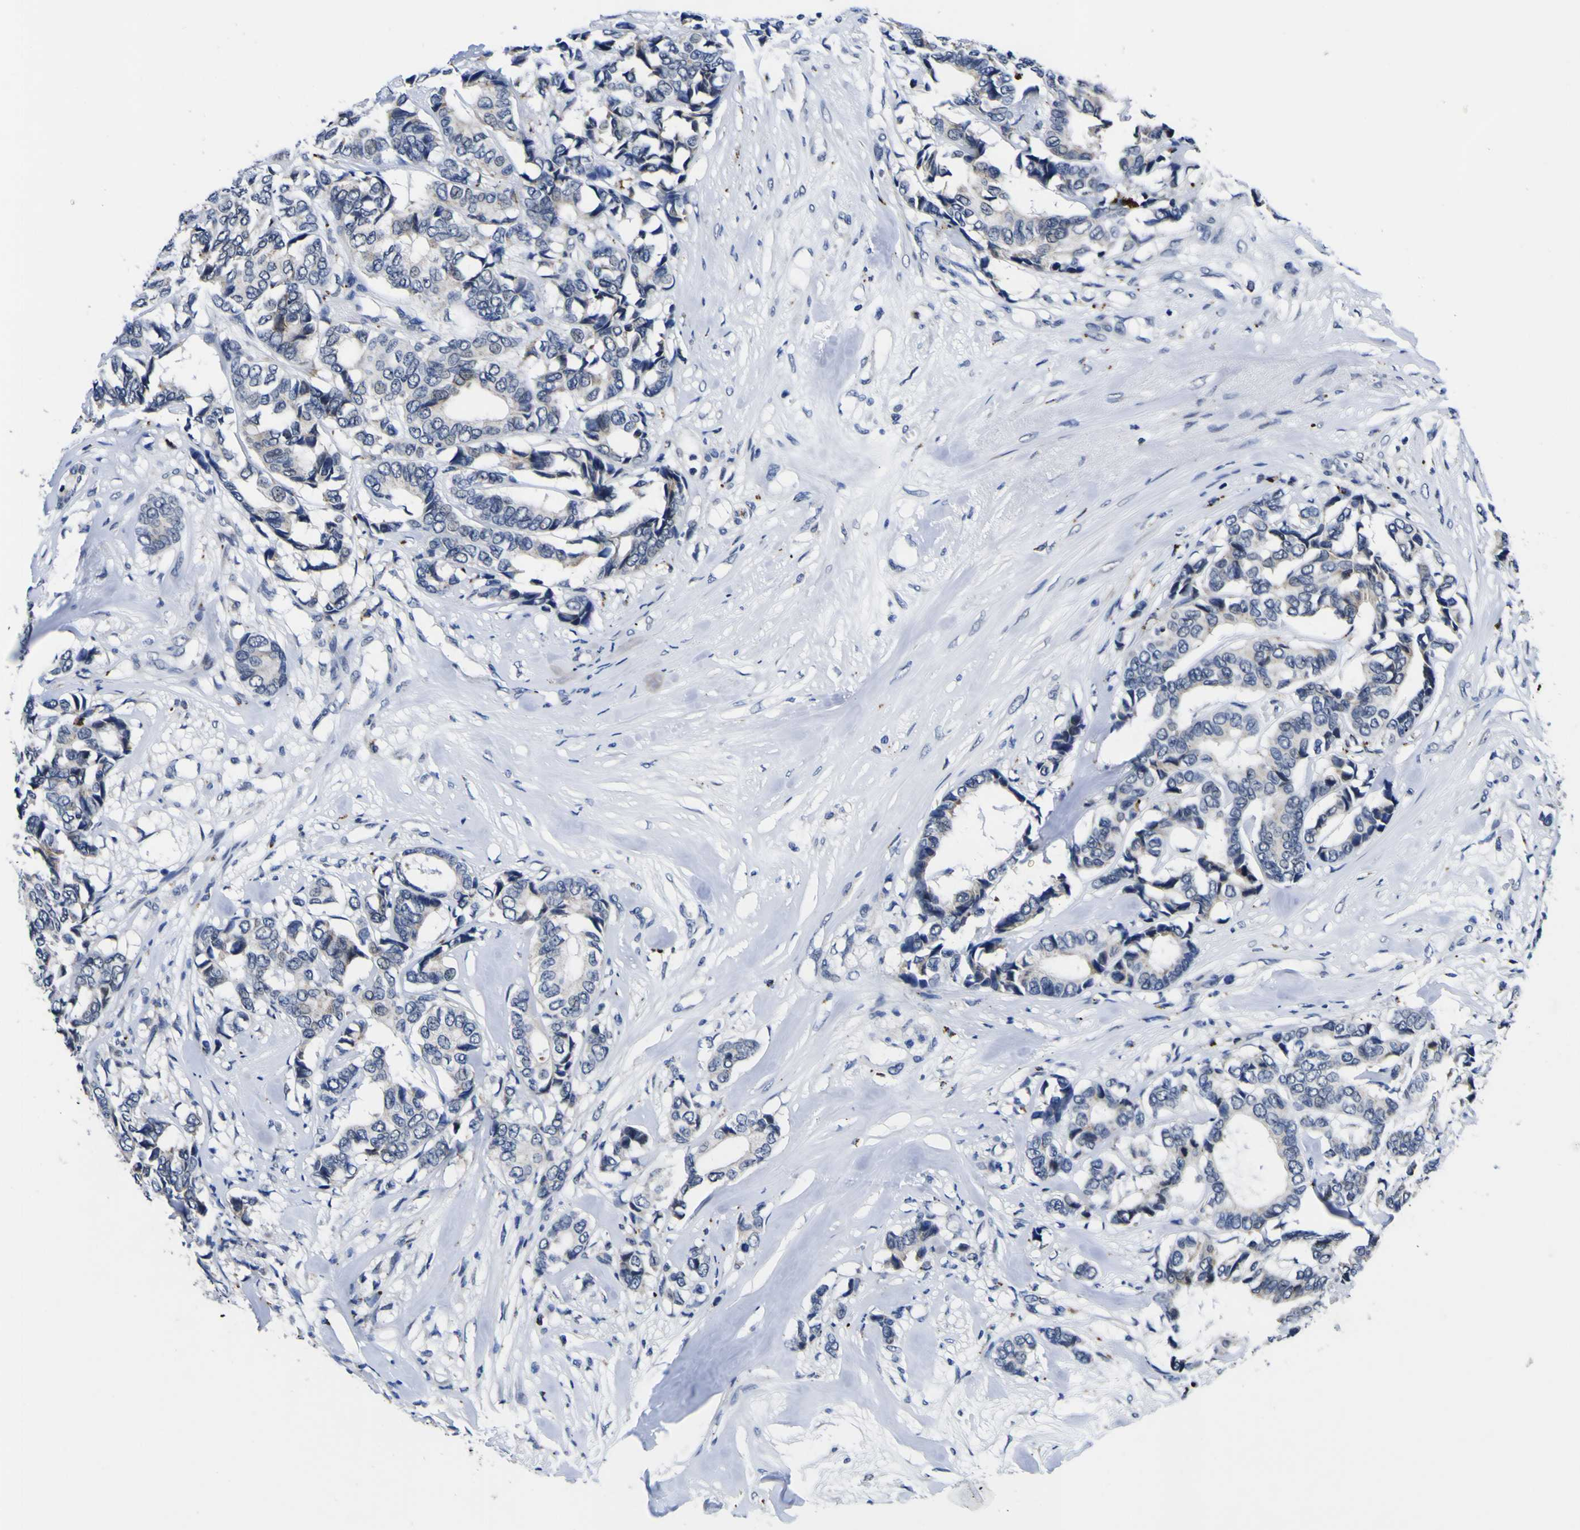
{"staining": {"intensity": "negative", "quantity": "none", "location": "none"}, "tissue": "breast cancer", "cell_type": "Tumor cells", "image_type": "cancer", "snomed": [{"axis": "morphology", "description": "Duct carcinoma"}, {"axis": "topography", "description": "Breast"}], "caption": "Breast invasive ductal carcinoma stained for a protein using immunohistochemistry demonstrates no expression tumor cells.", "gene": "IGFLR1", "patient": {"sex": "female", "age": 87}}